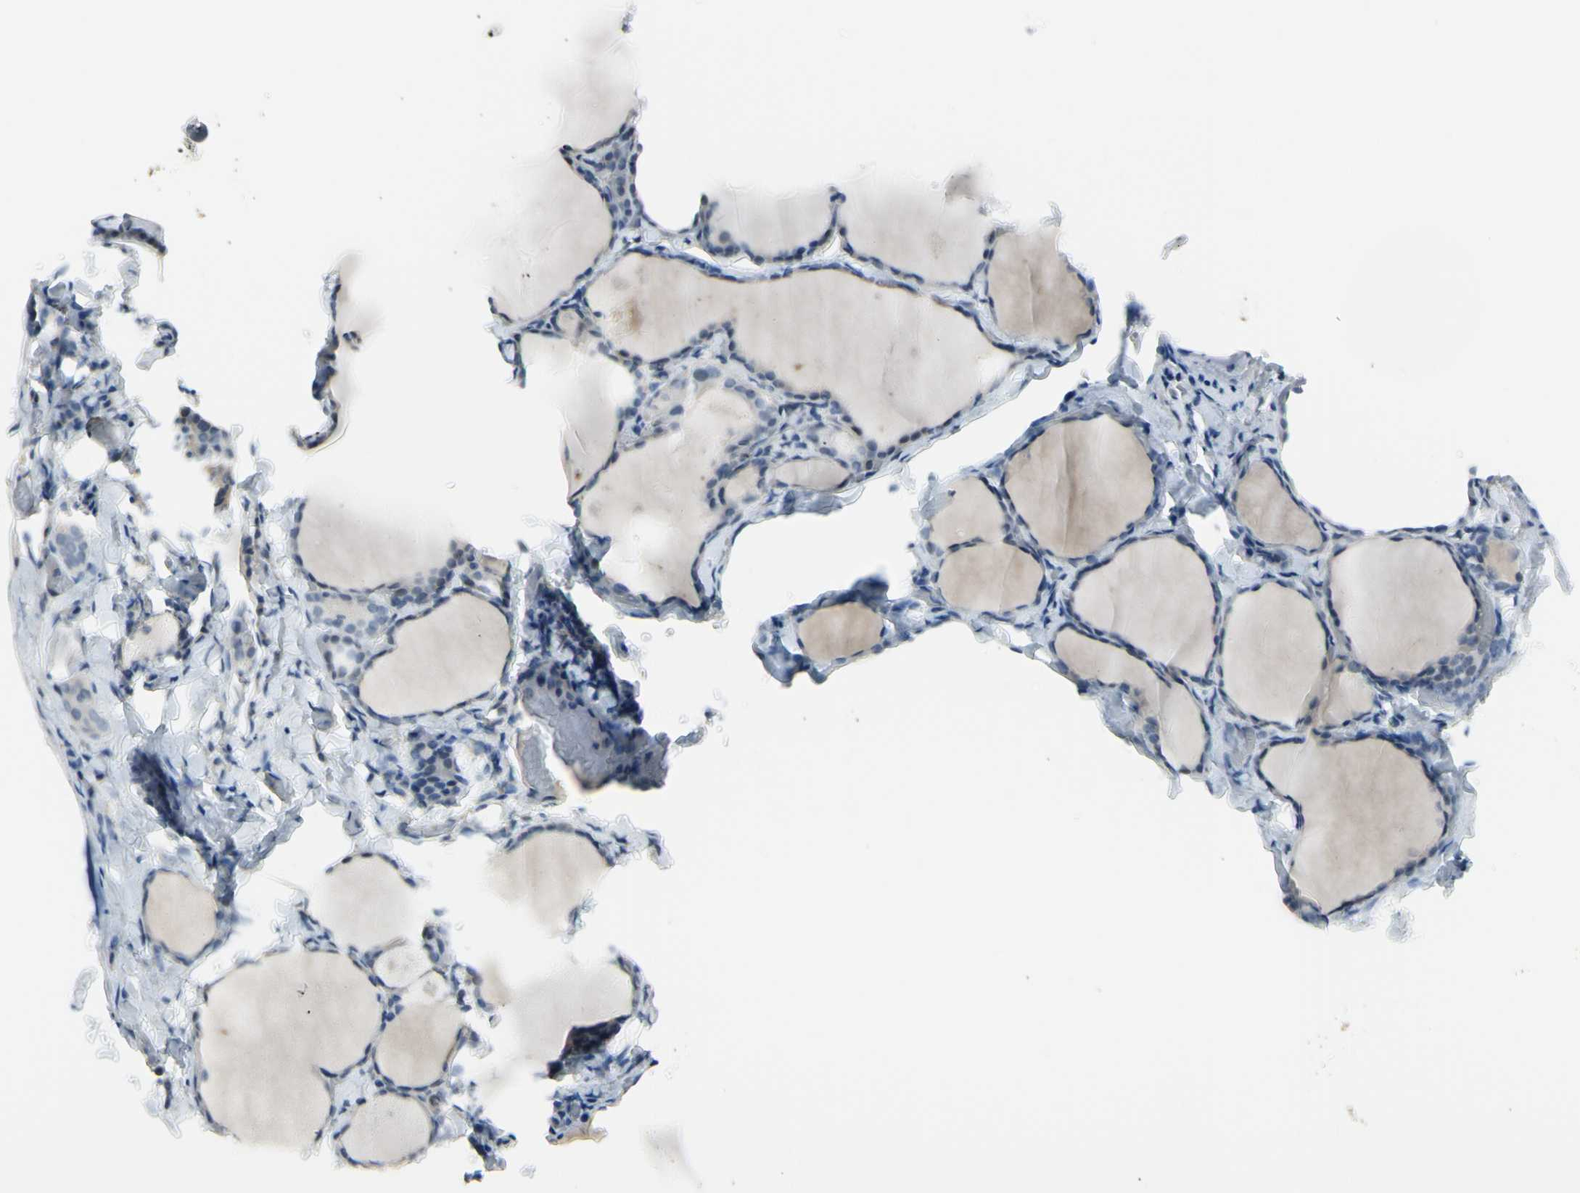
{"staining": {"intensity": "negative", "quantity": "none", "location": "none"}, "tissue": "thyroid gland", "cell_type": "Glandular cells", "image_type": "normal", "snomed": [{"axis": "morphology", "description": "Normal tissue, NOS"}, {"axis": "morphology", "description": "Papillary adenocarcinoma, NOS"}, {"axis": "topography", "description": "Thyroid gland"}], "caption": "Immunohistochemical staining of unremarkable human thyroid gland demonstrates no significant staining in glandular cells.", "gene": "ASB9", "patient": {"sex": "female", "age": 30}}